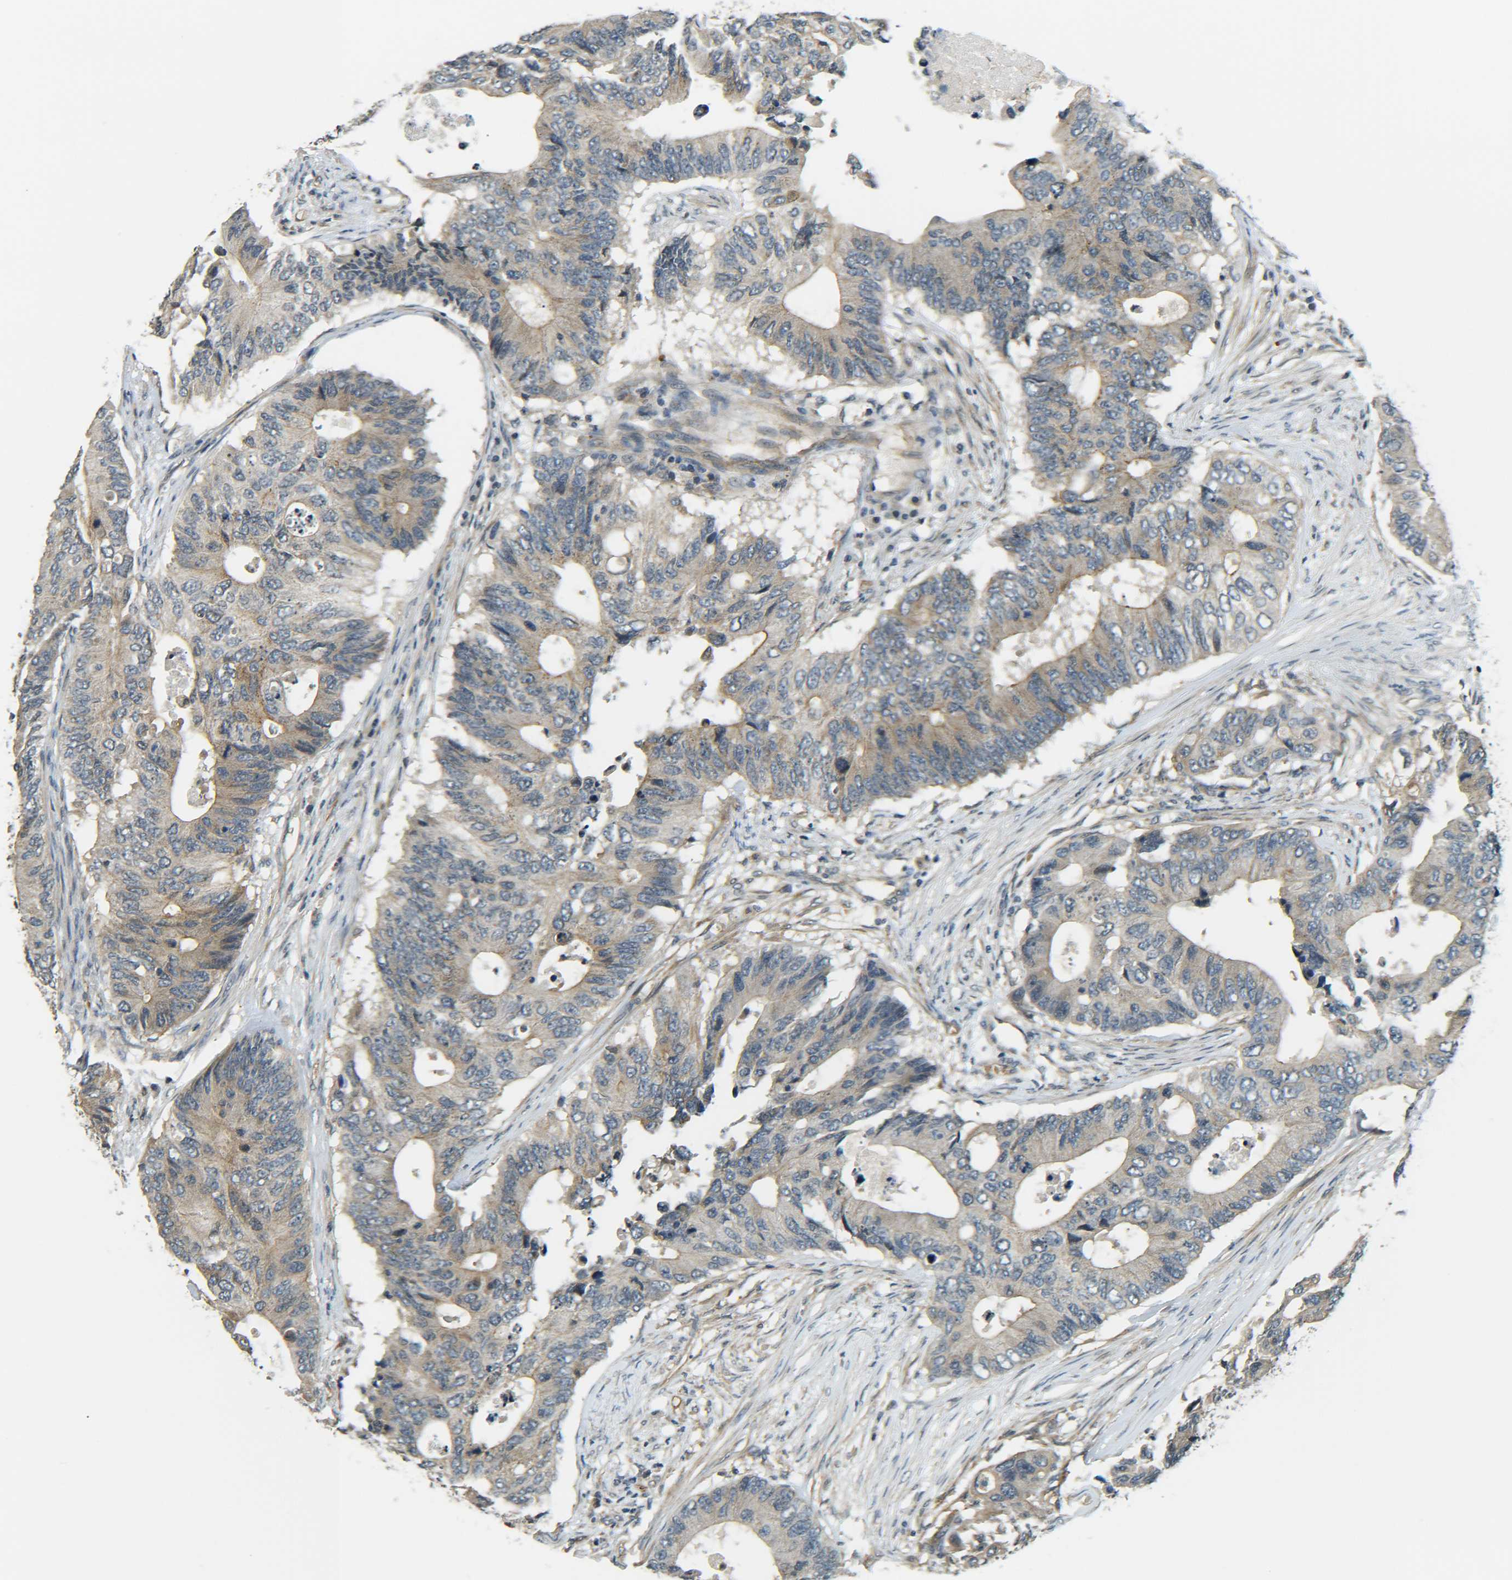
{"staining": {"intensity": "weak", "quantity": ">75%", "location": "cytoplasmic/membranous"}, "tissue": "colorectal cancer", "cell_type": "Tumor cells", "image_type": "cancer", "snomed": [{"axis": "morphology", "description": "Adenocarcinoma, NOS"}, {"axis": "topography", "description": "Colon"}], "caption": "Weak cytoplasmic/membranous positivity for a protein is present in approximately >75% of tumor cells of adenocarcinoma (colorectal) using IHC.", "gene": "DAB2", "patient": {"sex": "male", "age": 71}}